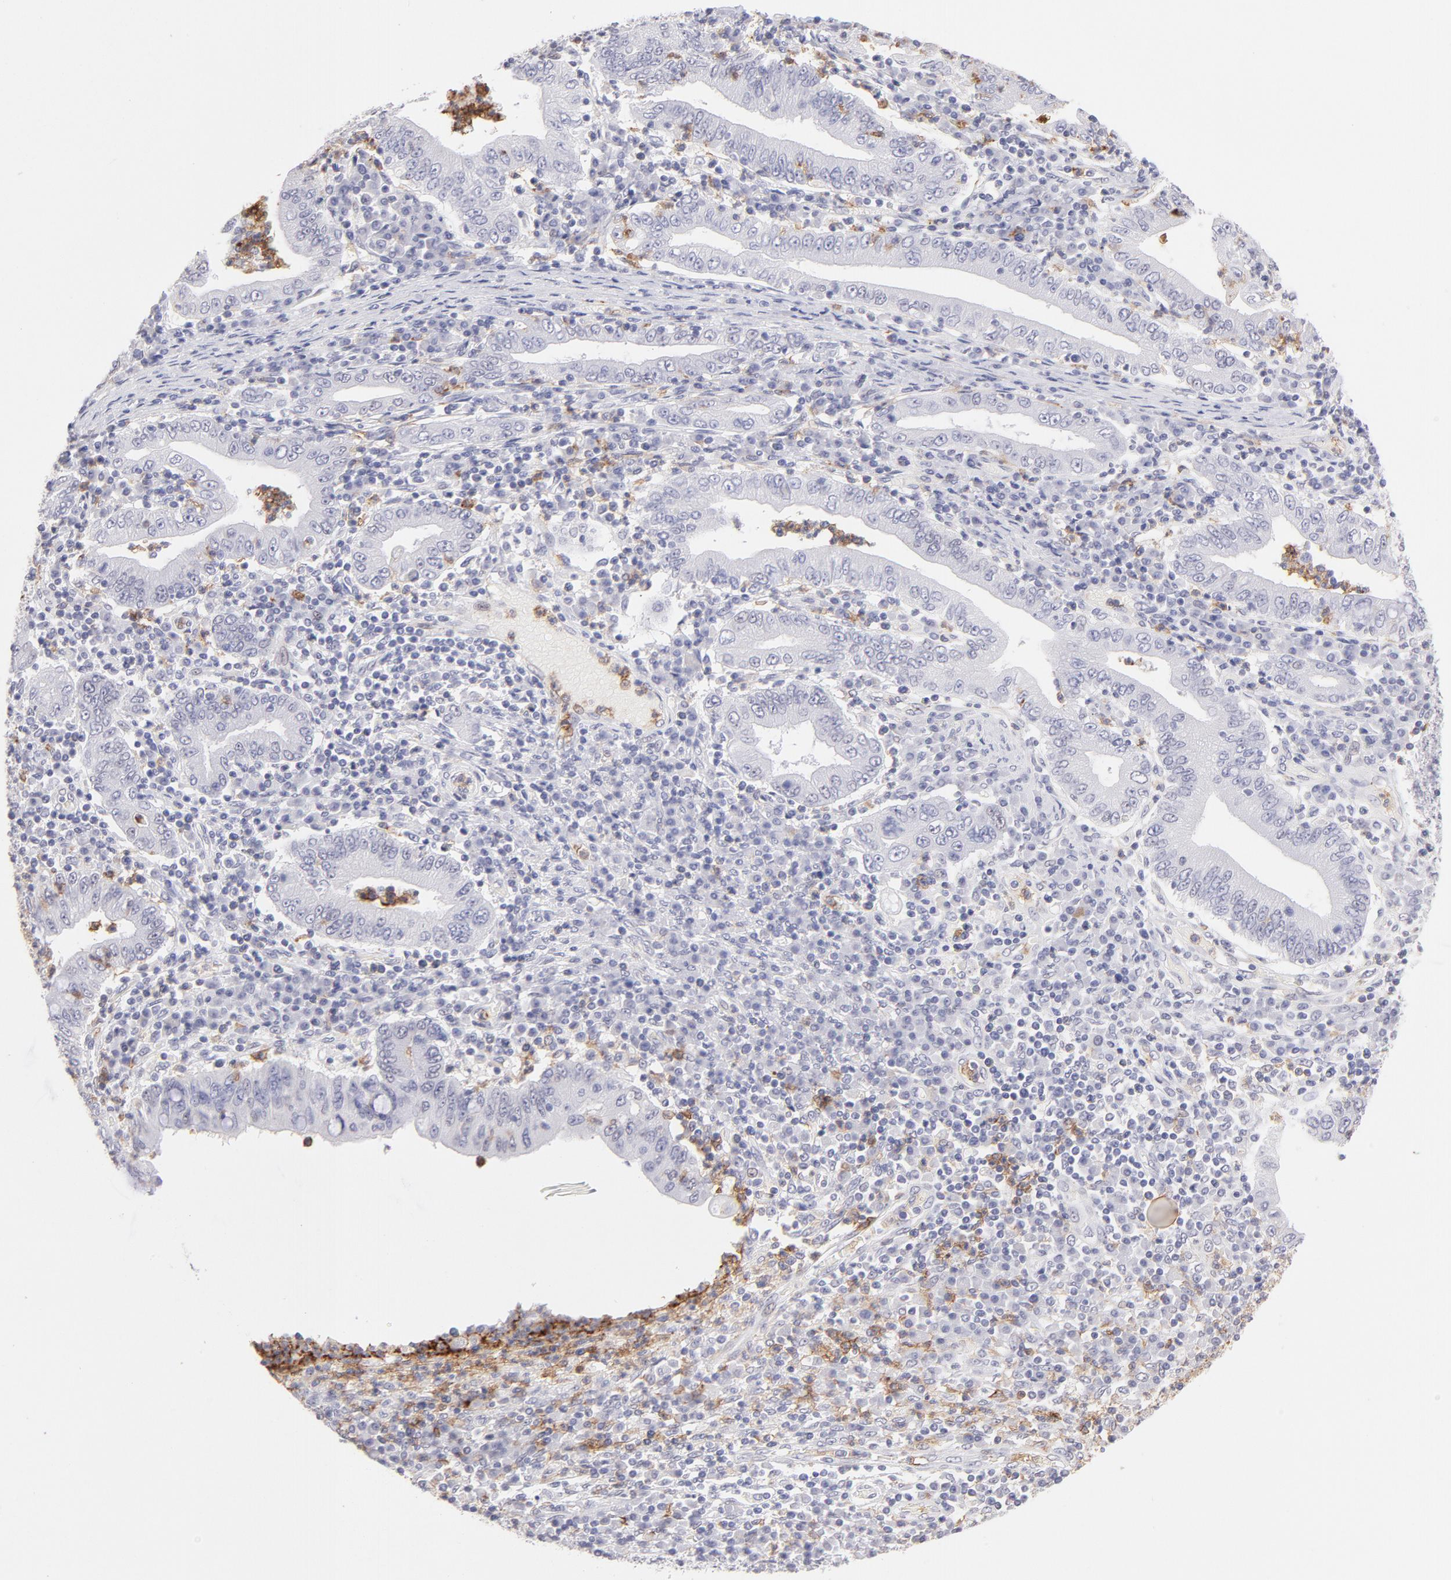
{"staining": {"intensity": "negative", "quantity": "none", "location": "none"}, "tissue": "stomach cancer", "cell_type": "Tumor cells", "image_type": "cancer", "snomed": [{"axis": "morphology", "description": "Normal tissue, NOS"}, {"axis": "morphology", "description": "Adenocarcinoma, NOS"}, {"axis": "topography", "description": "Esophagus"}, {"axis": "topography", "description": "Stomach, upper"}, {"axis": "topography", "description": "Peripheral nerve tissue"}], "caption": "This is a micrograph of IHC staining of stomach adenocarcinoma, which shows no staining in tumor cells. (DAB immunohistochemistry with hematoxylin counter stain).", "gene": "LTB4R", "patient": {"sex": "male", "age": 62}}